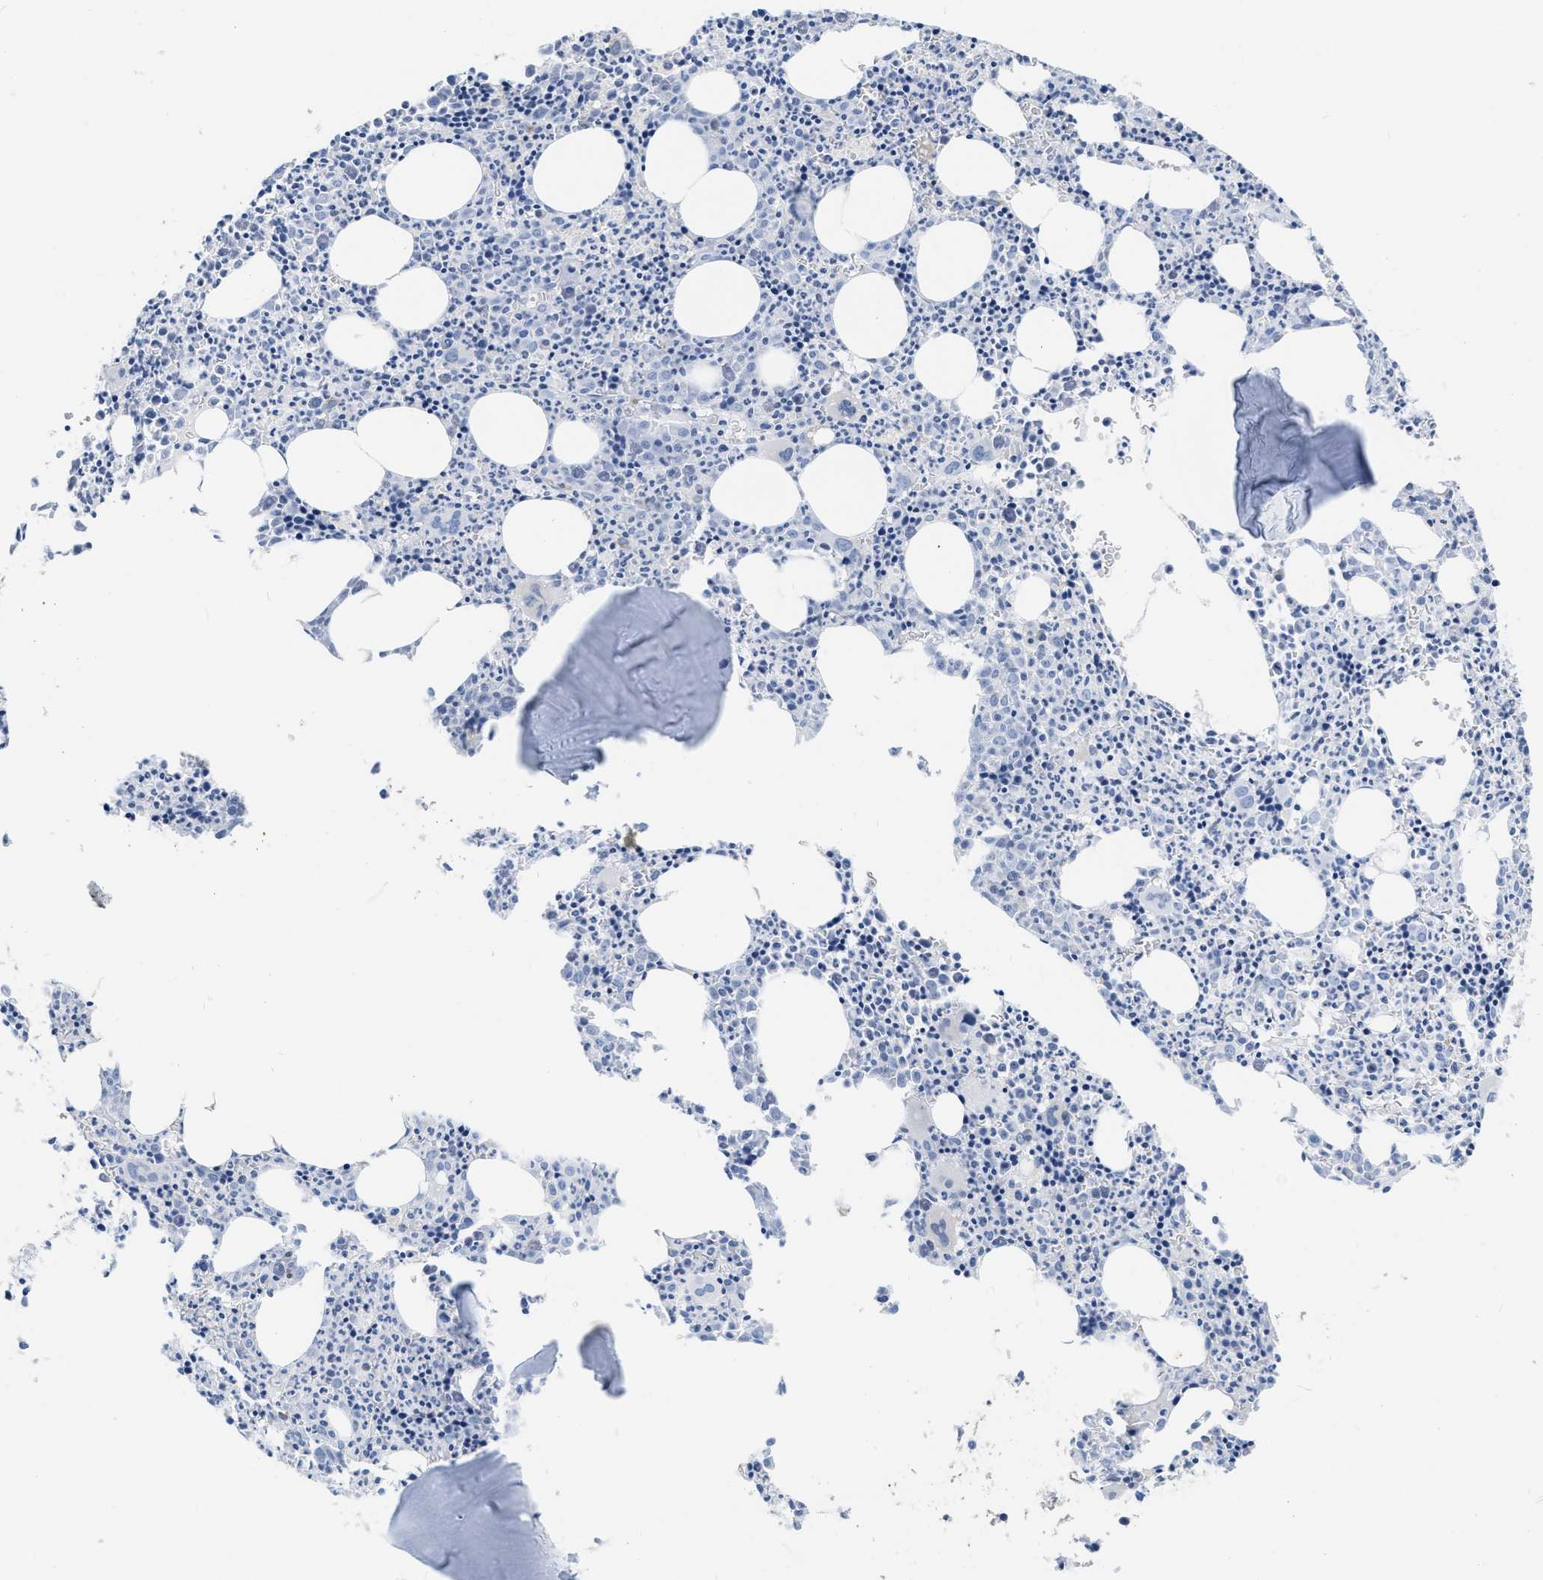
{"staining": {"intensity": "negative", "quantity": "none", "location": "none"}, "tissue": "bone marrow", "cell_type": "Hematopoietic cells", "image_type": "normal", "snomed": [{"axis": "morphology", "description": "Normal tissue, NOS"}, {"axis": "morphology", "description": "Inflammation, NOS"}, {"axis": "topography", "description": "Bone marrow"}], "caption": "Histopathology image shows no significant protein positivity in hematopoietic cells of normal bone marrow.", "gene": "CRYM", "patient": {"sex": "male", "age": 31}}